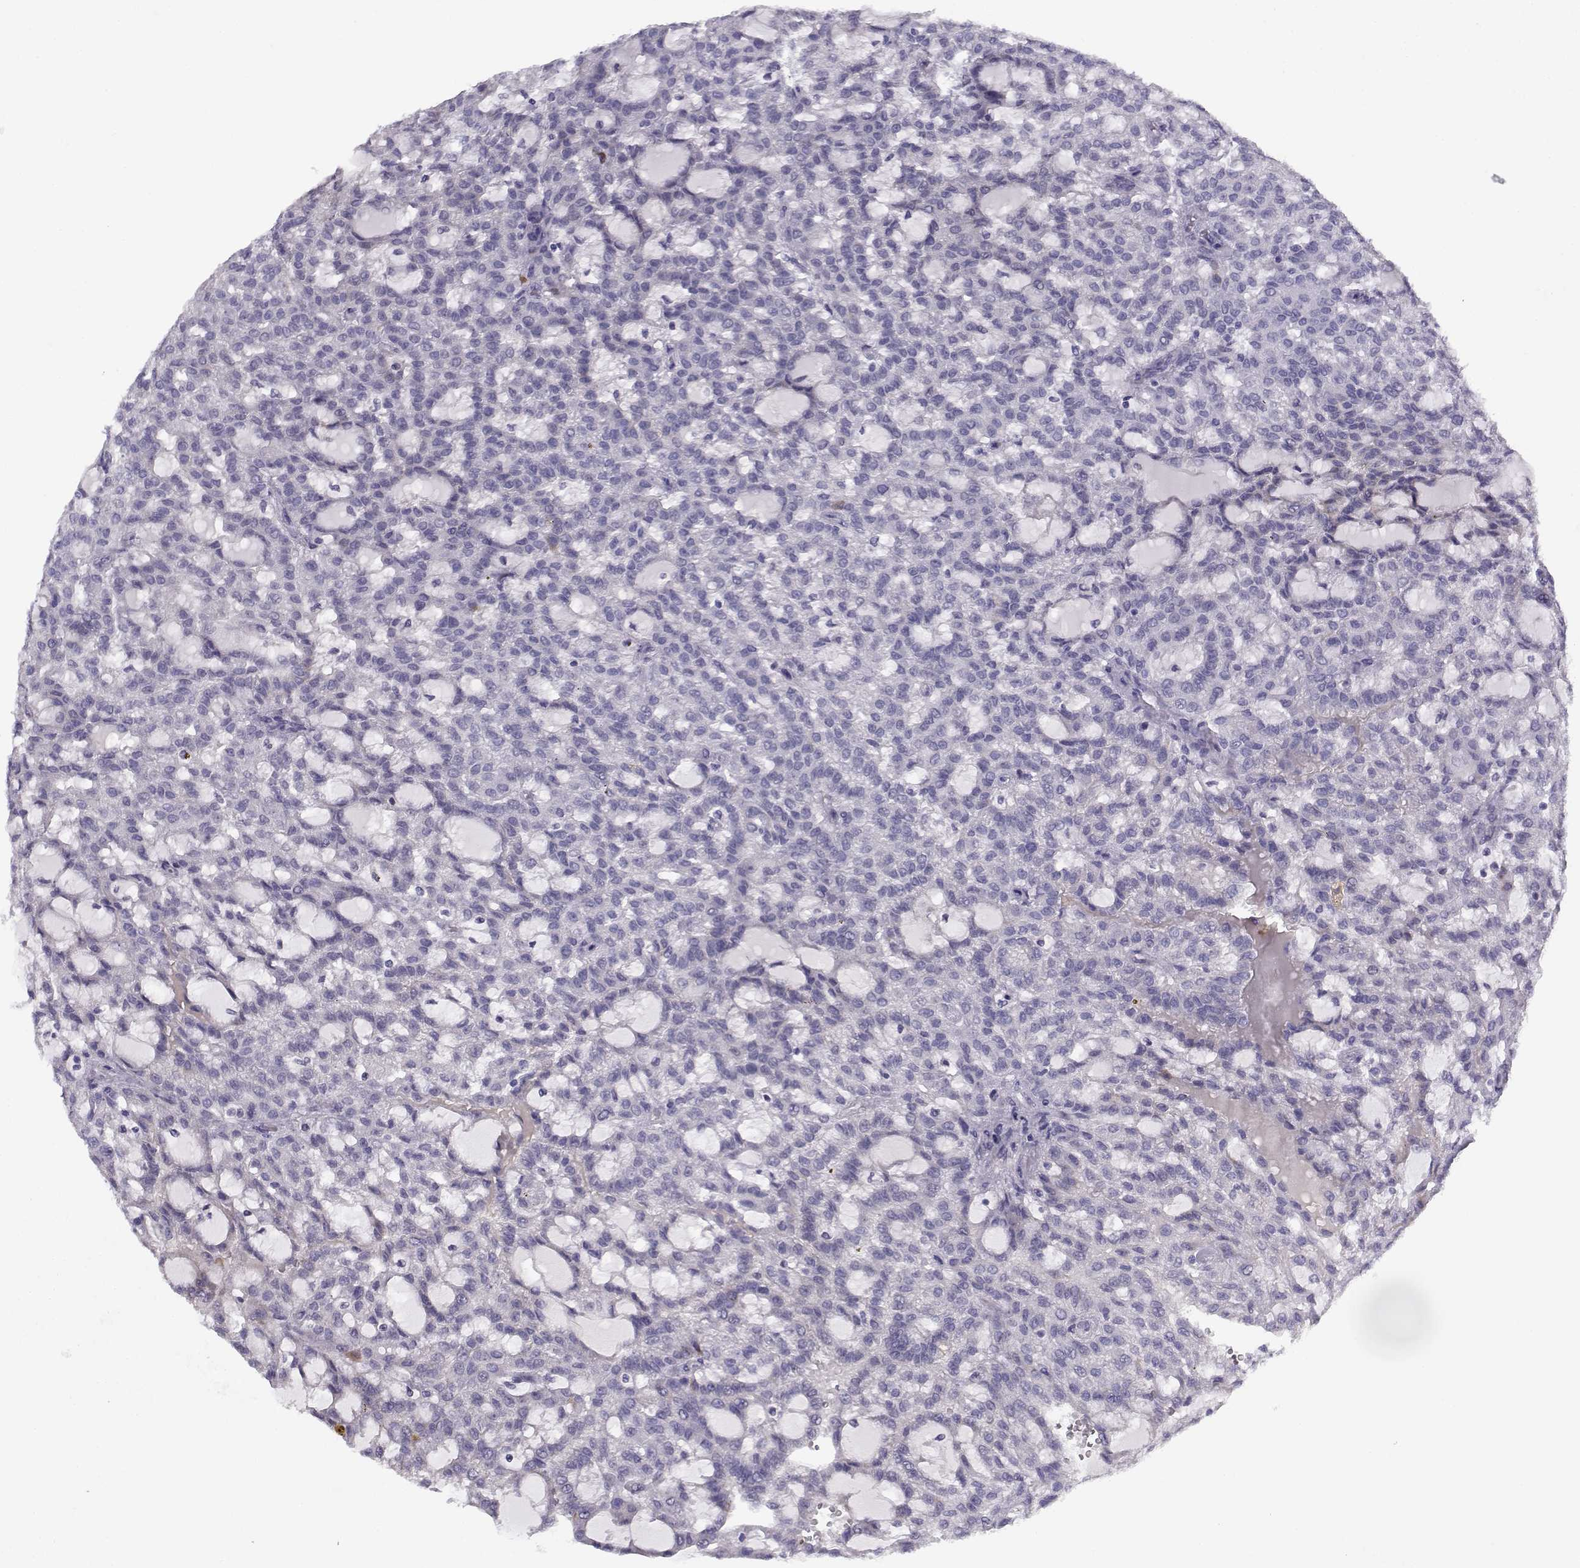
{"staining": {"intensity": "negative", "quantity": "none", "location": "none"}, "tissue": "renal cancer", "cell_type": "Tumor cells", "image_type": "cancer", "snomed": [{"axis": "morphology", "description": "Adenocarcinoma, NOS"}, {"axis": "topography", "description": "Kidney"}], "caption": "Adenocarcinoma (renal) was stained to show a protein in brown. There is no significant positivity in tumor cells. Nuclei are stained in blue.", "gene": "CREB3L3", "patient": {"sex": "male", "age": 63}}